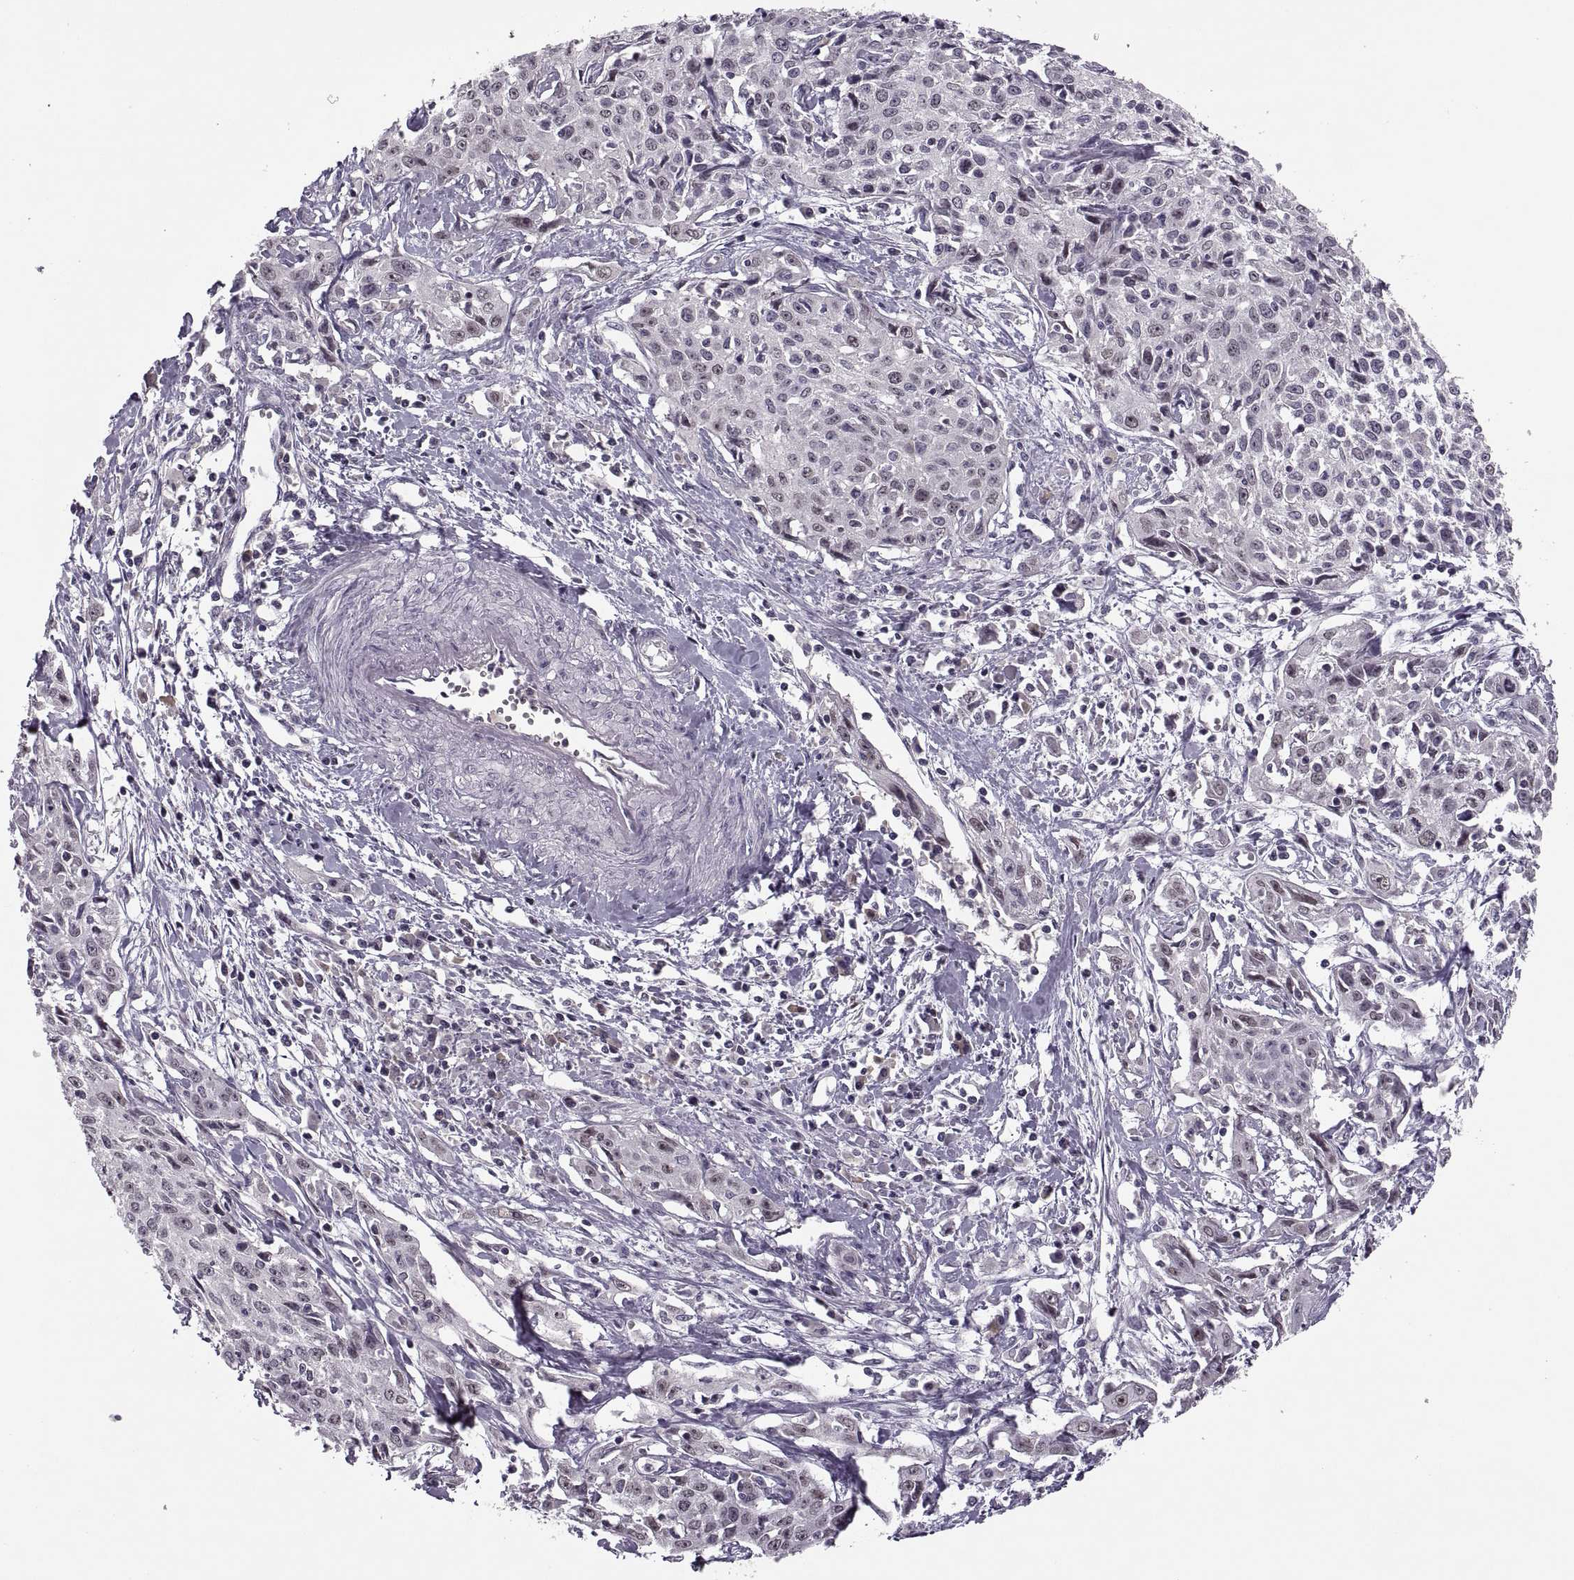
{"staining": {"intensity": "negative", "quantity": "none", "location": "none"}, "tissue": "cervical cancer", "cell_type": "Tumor cells", "image_type": "cancer", "snomed": [{"axis": "morphology", "description": "Squamous cell carcinoma, NOS"}, {"axis": "topography", "description": "Cervix"}], "caption": "DAB immunohistochemical staining of cervical squamous cell carcinoma shows no significant staining in tumor cells.", "gene": "CACNA1F", "patient": {"sex": "female", "age": 38}}